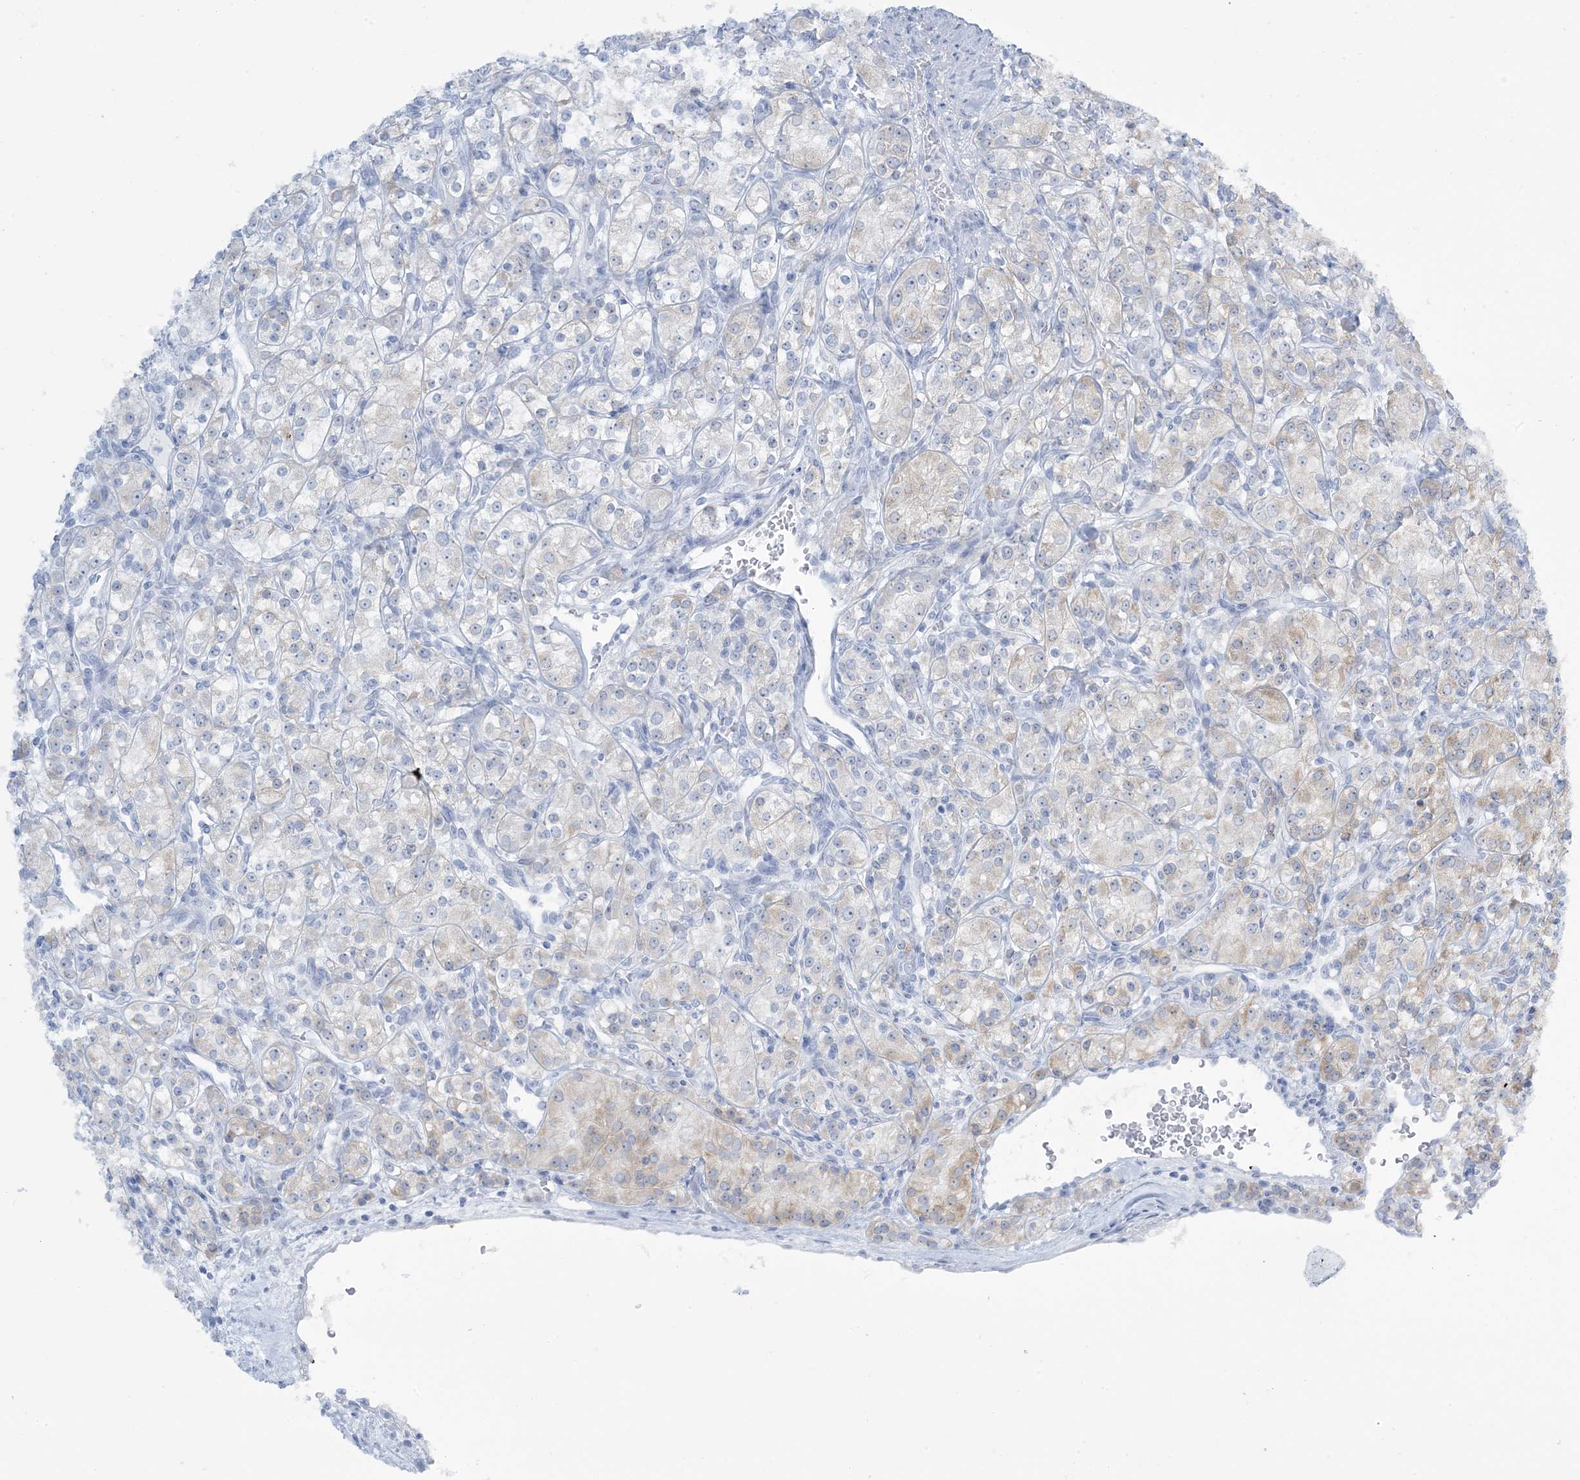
{"staining": {"intensity": "negative", "quantity": "none", "location": "none"}, "tissue": "renal cancer", "cell_type": "Tumor cells", "image_type": "cancer", "snomed": [{"axis": "morphology", "description": "Adenocarcinoma, NOS"}, {"axis": "topography", "description": "Kidney"}], "caption": "Histopathology image shows no significant protein expression in tumor cells of renal cancer.", "gene": "AGXT", "patient": {"sex": "male", "age": 77}}